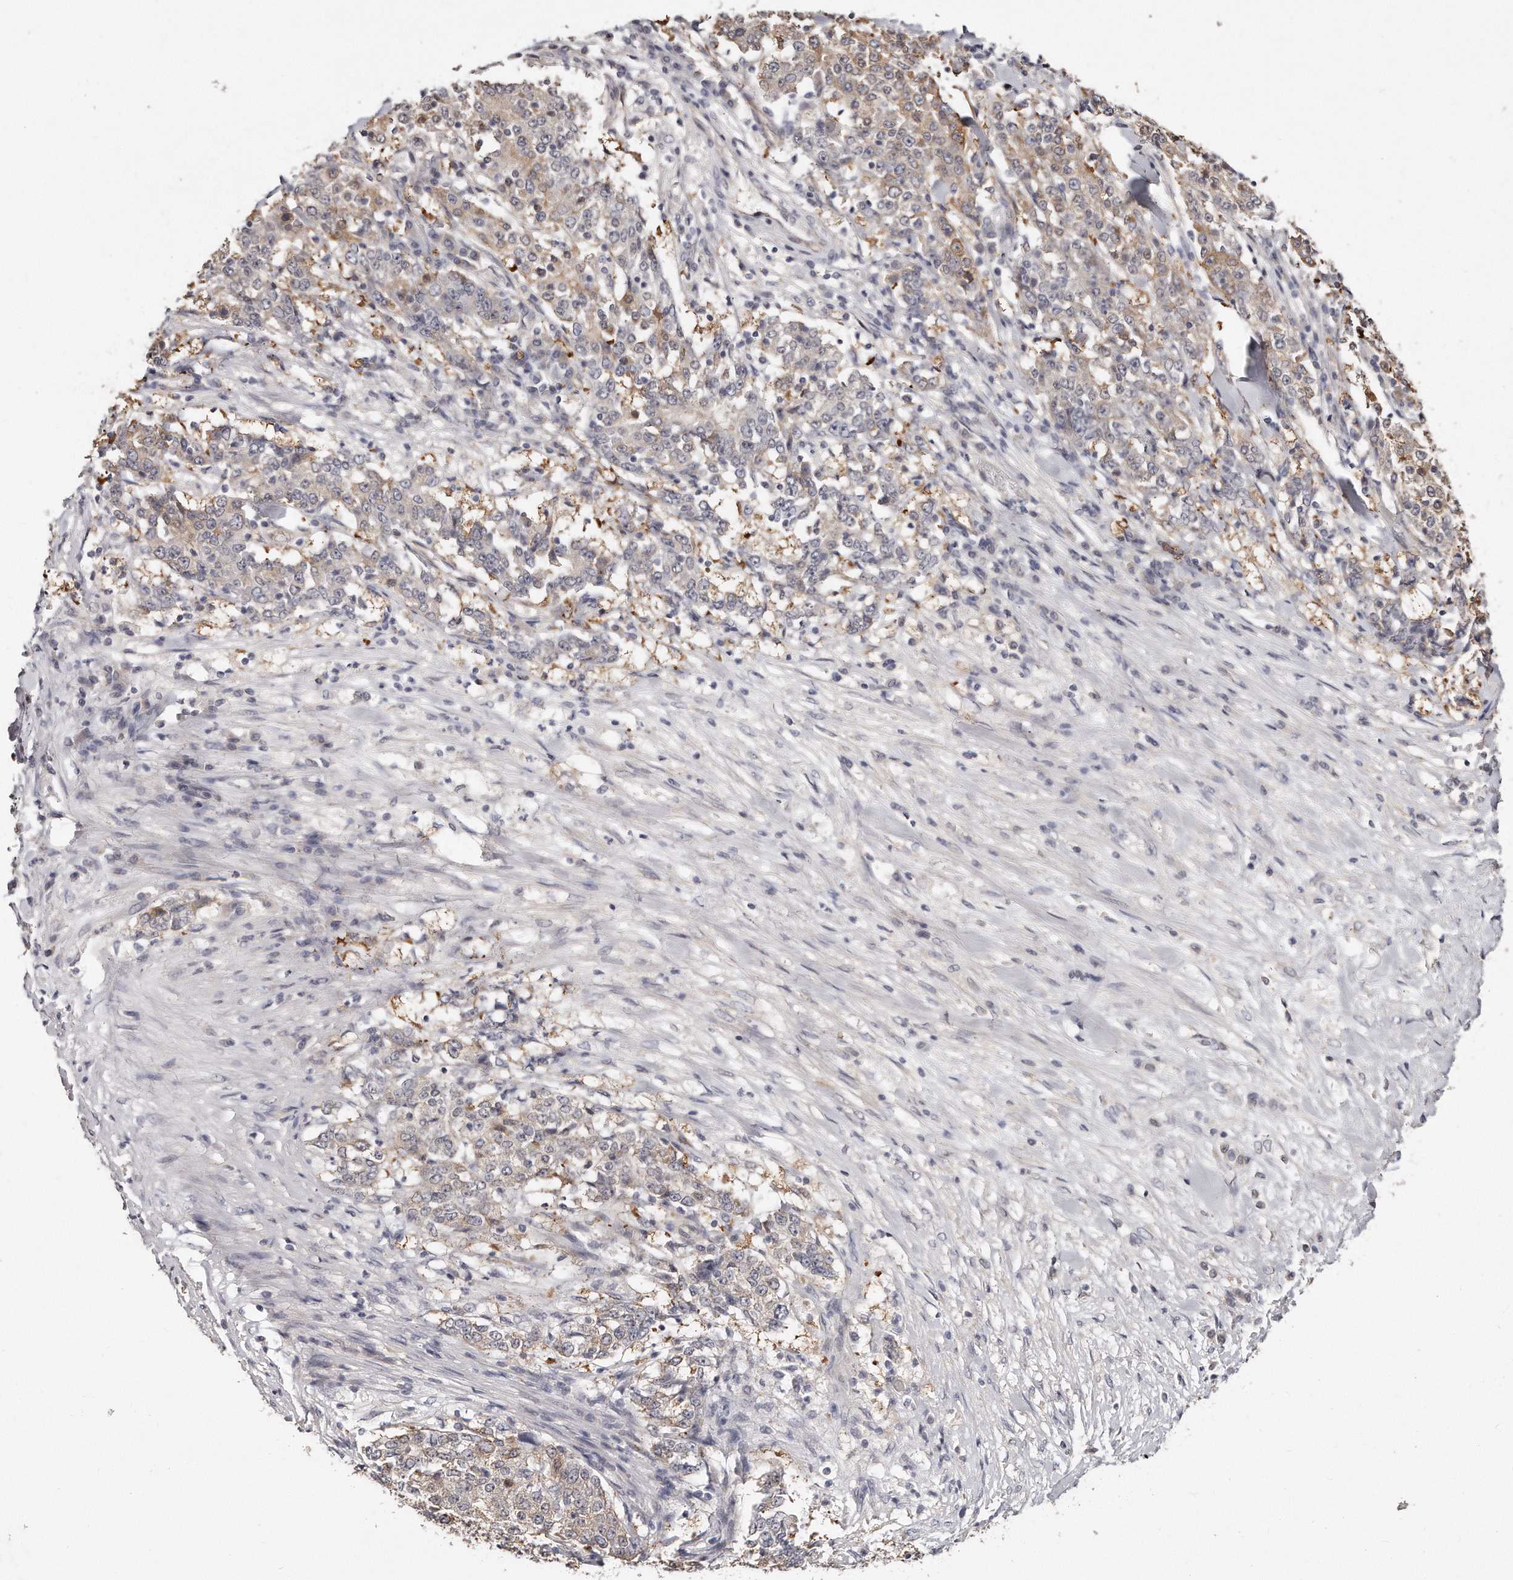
{"staining": {"intensity": "weak", "quantity": "25%-75%", "location": "cytoplasmic/membranous"}, "tissue": "stomach cancer", "cell_type": "Tumor cells", "image_type": "cancer", "snomed": [{"axis": "morphology", "description": "Adenocarcinoma, NOS"}, {"axis": "topography", "description": "Stomach"}], "caption": "This image reveals adenocarcinoma (stomach) stained with immunohistochemistry (IHC) to label a protein in brown. The cytoplasmic/membranous of tumor cells show weak positivity for the protein. Nuclei are counter-stained blue.", "gene": "CASZ1", "patient": {"sex": "male", "age": 59}}